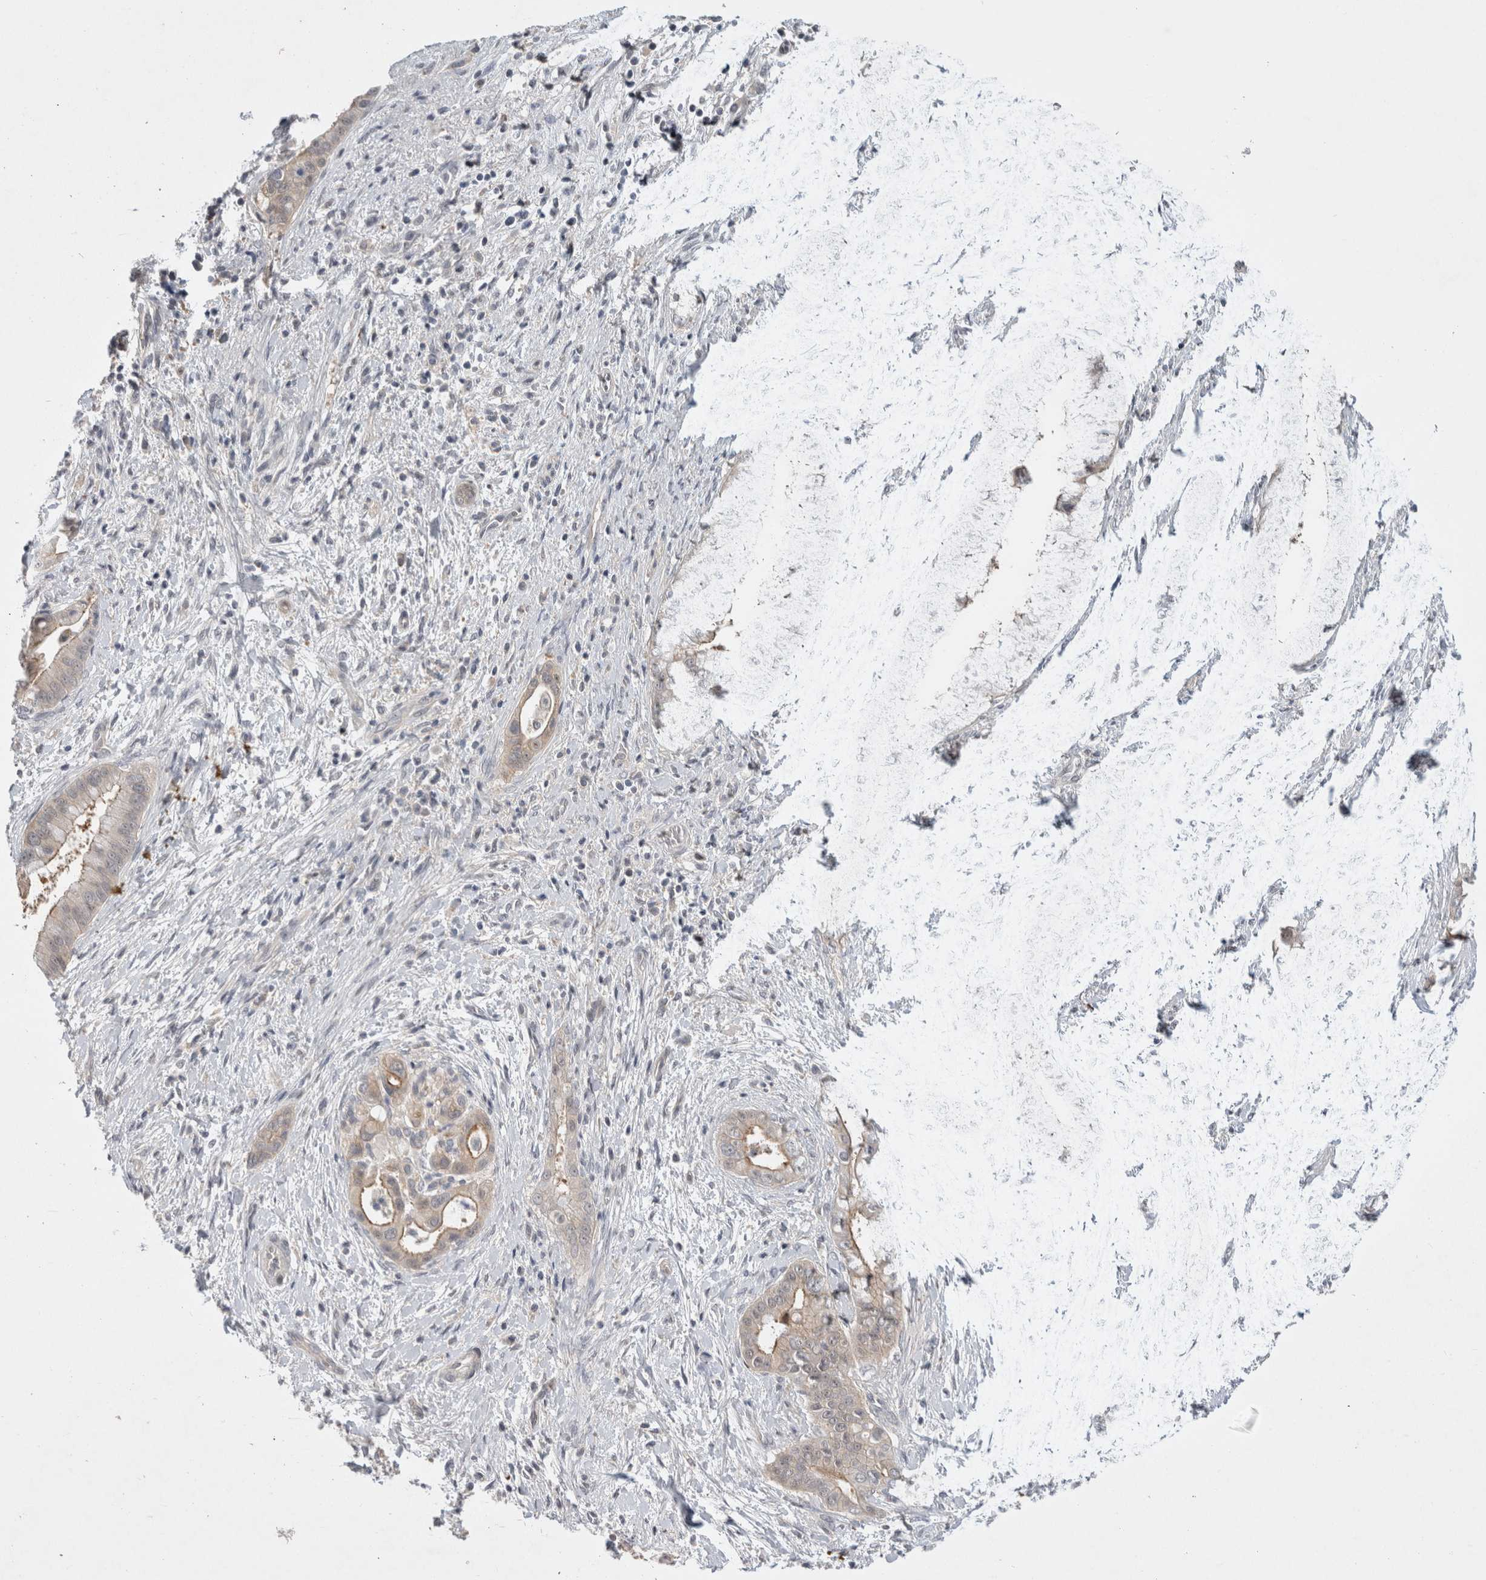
{"staining": {"intensity": "weak", "quantity": "<25%", "location": "cytoplasmic/membranous"}, "tissue": "liver cancer", "cell_type": "Tumor cells", "image_type": "cancer", "snomed": [{"axis": "morphology", "description": "Cholangiocarcinoma"}, {"axis": "topography", "description": "Liver"}], "caption": "This is an immunohistochemistry micrograph of human cholangiocarcinoma (liver). There is no positivity in tumor cells.", "gene": "CERS3", "patient": {"sex": "female", "age": 54}}